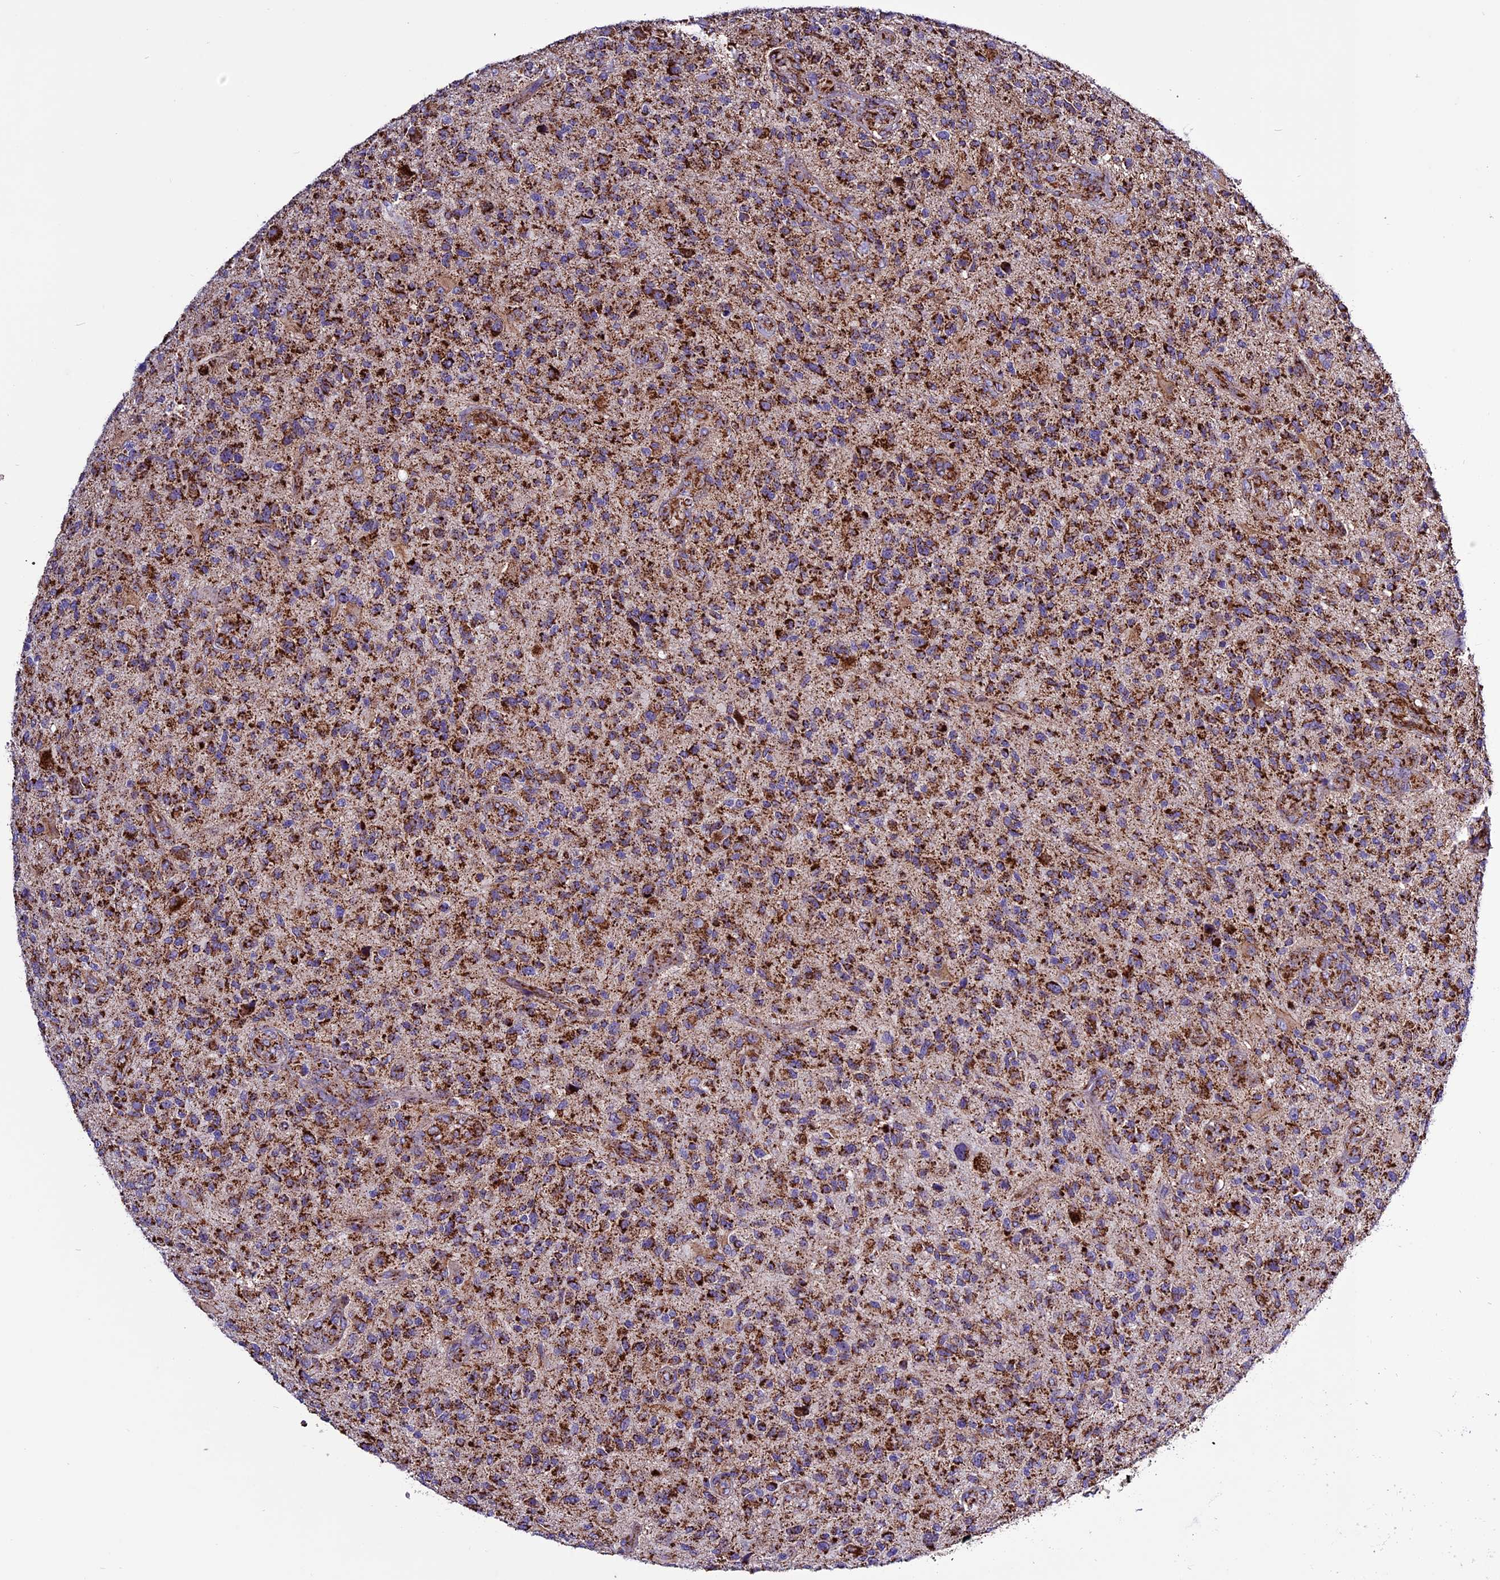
{"staining": {"intensity": "strong", "quantity": ">75%", "location": "cytoplasmic/membranous"}, "tissue": "glioma", "cell_type": "Tumor cells", "image_type": "cancer", "snomed": [{"axis": "morphology", "description": "Glioma, malignant, High grade"}, {"axis": "topography", "description": "Brain"}], "caption": "Brown immunohistochemical staining in human malignant glioma (high-grade) shows strong cytoplasmic/membranous positivity in approximately >75% of tumor cells. The protein of interest is shown in brown color, while the nuclei are stained blue.", "gene": "CX3CL1", "patient": {"sex": "male", "age": 47}}